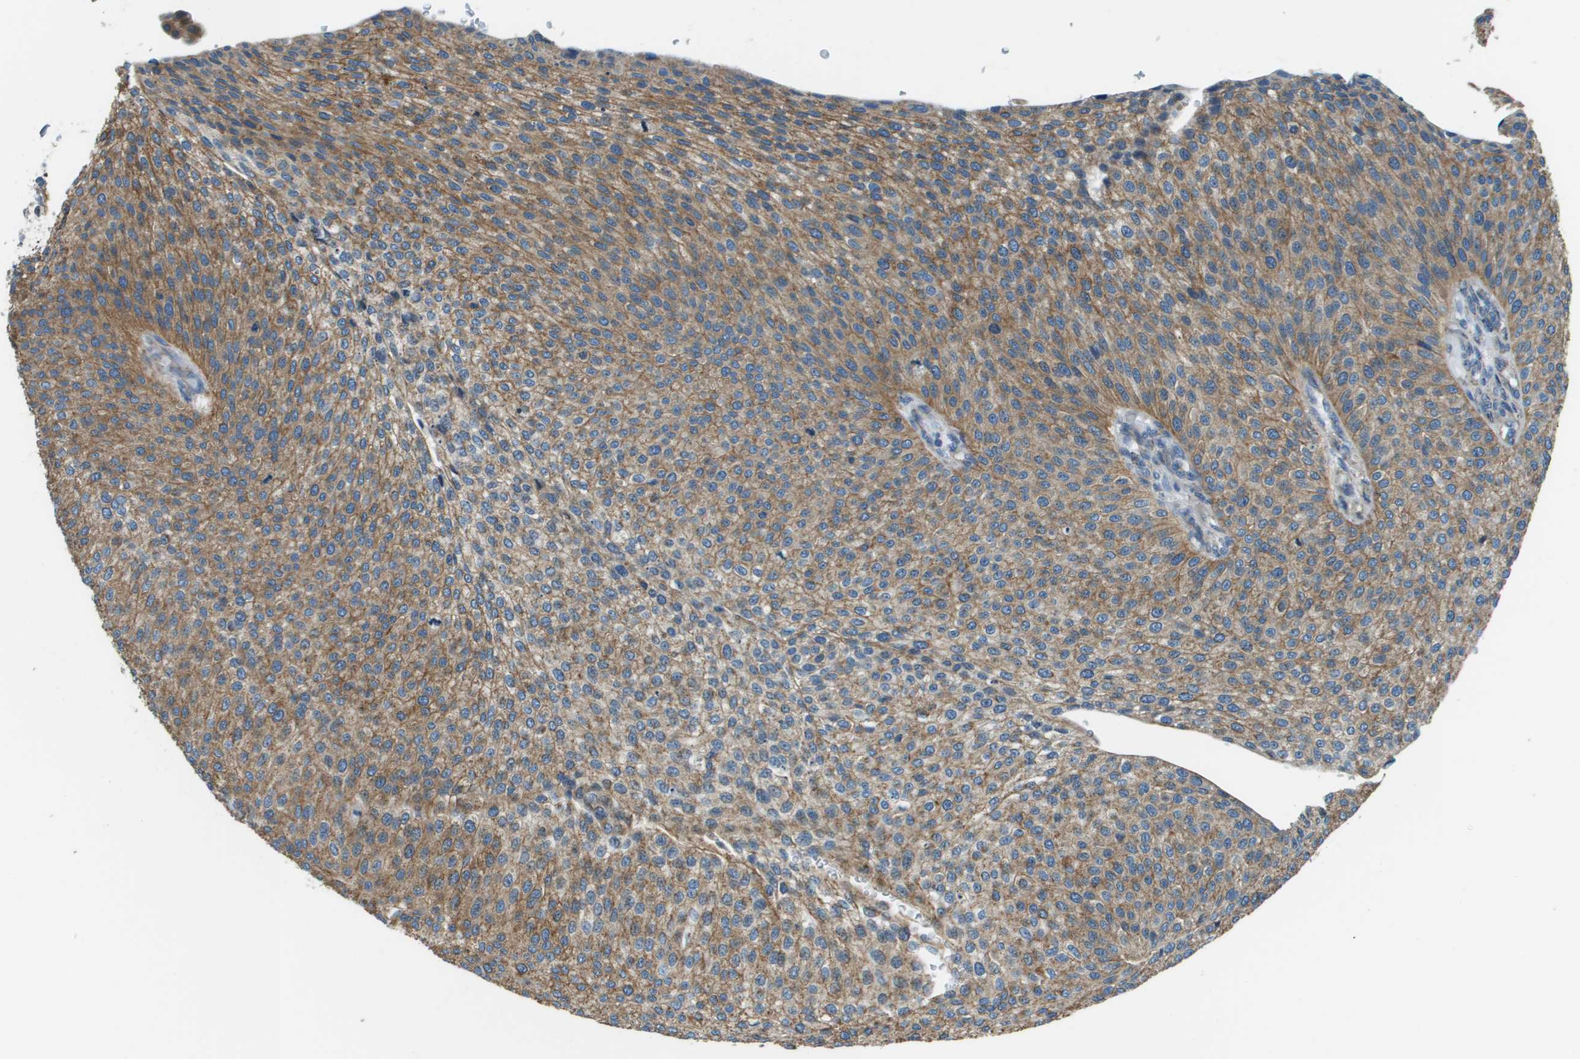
{"staining": {"intensity": "moderate", "quantity": ">75%", "location": "cytoplasmic/membranous"}, "tissue": "urothelial cancer", "cell_type": "Tumor cells", "image_type": "cancer", "snomed": [{"axis": "morphology", "description": "Urothelial carcinoma, Low grade"}, {"axis": "topography", "description": "Smooth muscle"}, {"axis": "topography", "description": "Urinary bladder"}], "caption": "A brown stain labels moderate cytoplasmic/membranous expression of a protein in urothelial cancer tumor cells. (Stains: DAB in brown, nuclei in blue, Microscopy: brightfield microscopy at high magnification).", "gene": "TMEM51", "patient": {"sex": "male", "age": 60}}